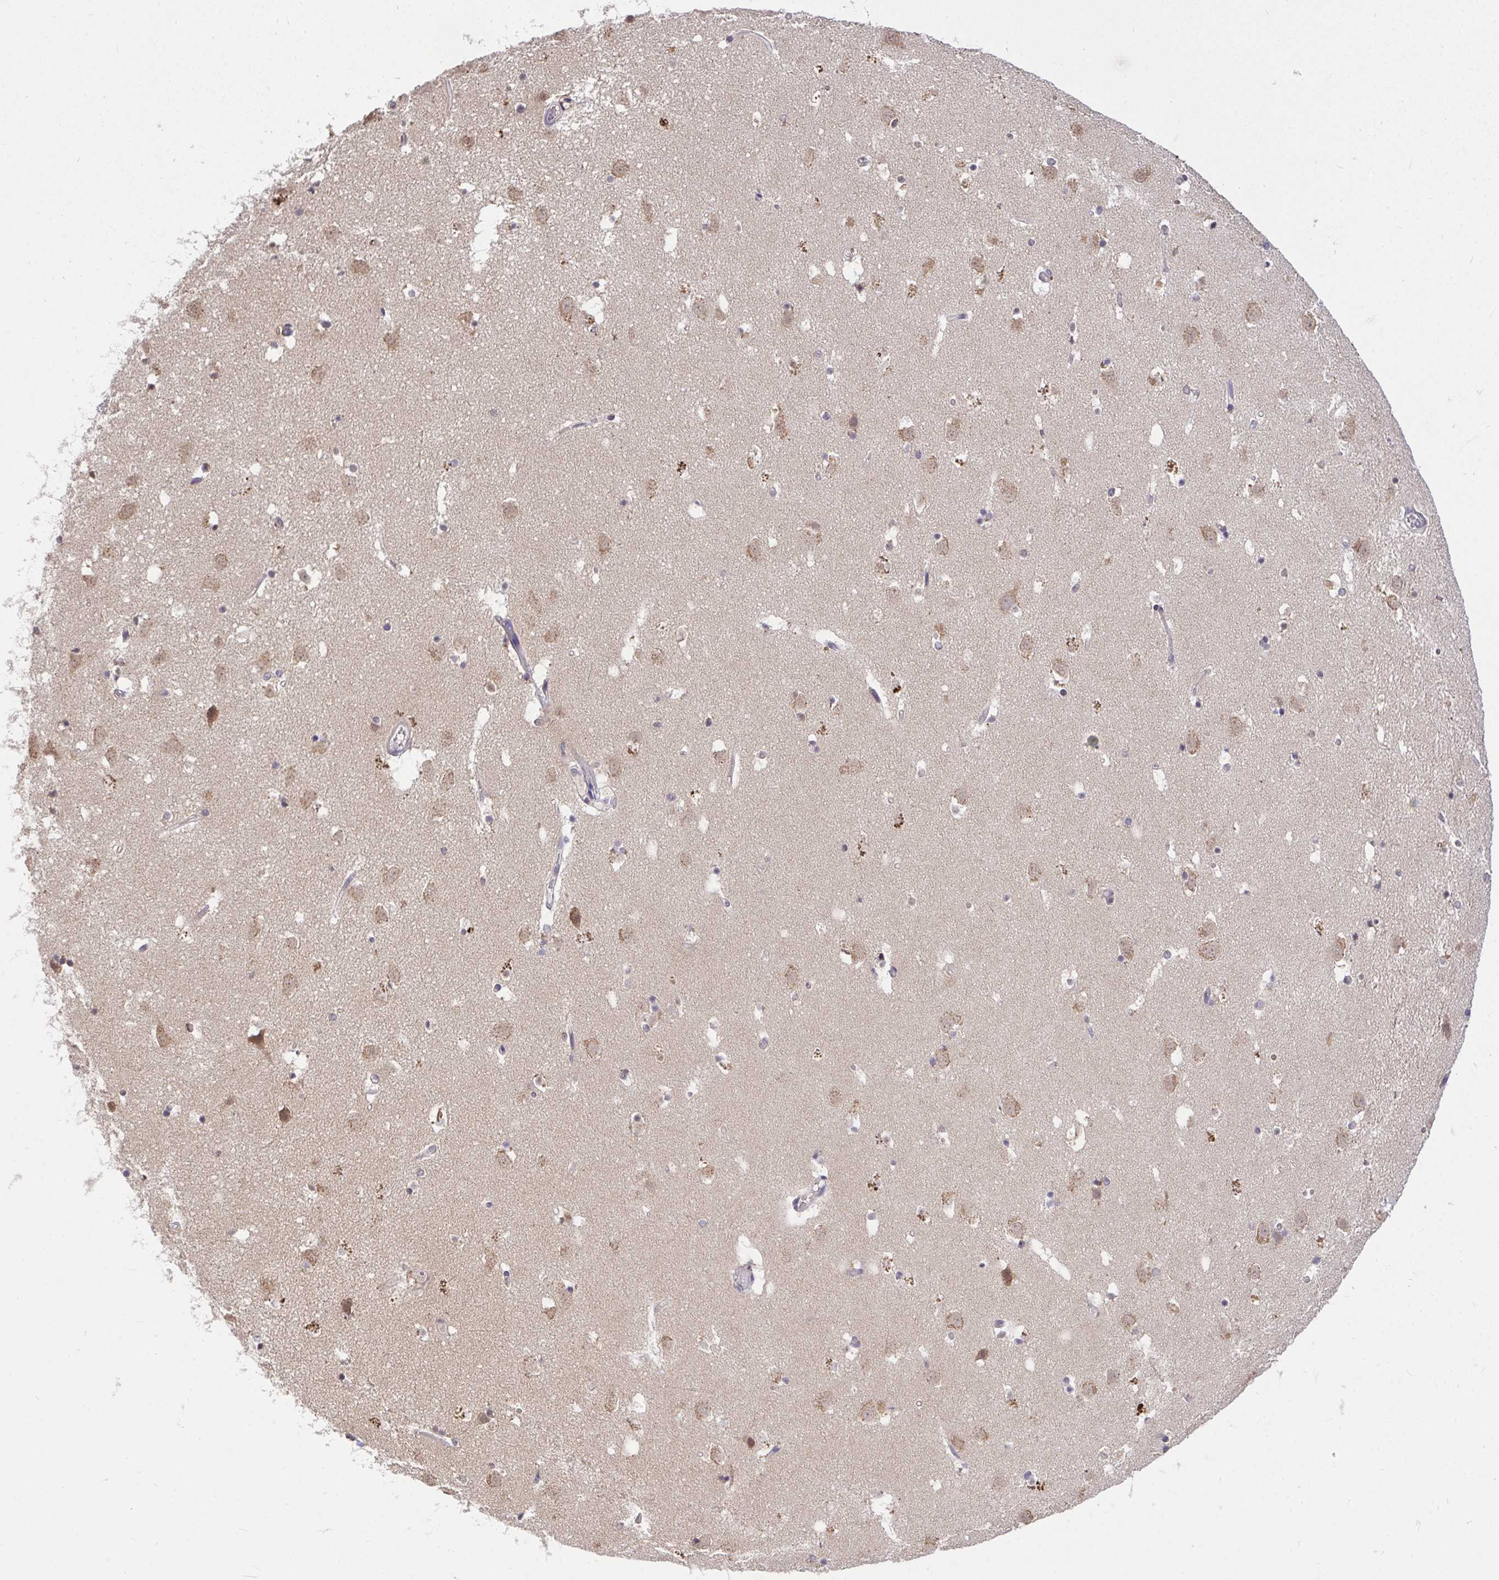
{"staining": {"intensity": "weak", "quantity": "<25%", "location": "cytoplasmic/membranous"}, "tissue": "caudate", "cell_type": "Glial cells", "image_type": "normal", "snomed": [{"axis": "morphology", "description": "Normal tissue, NOS"}, {"axis": "topography", "description": "Lateral ventricle wall"}], "caption": "Immunohistochemical staining of normal caudate displays no significant staining in glial cells. (DAB IHC, high magnification).", "gene": "MPC2", "patient": {"sex": "male", "age": 37}}